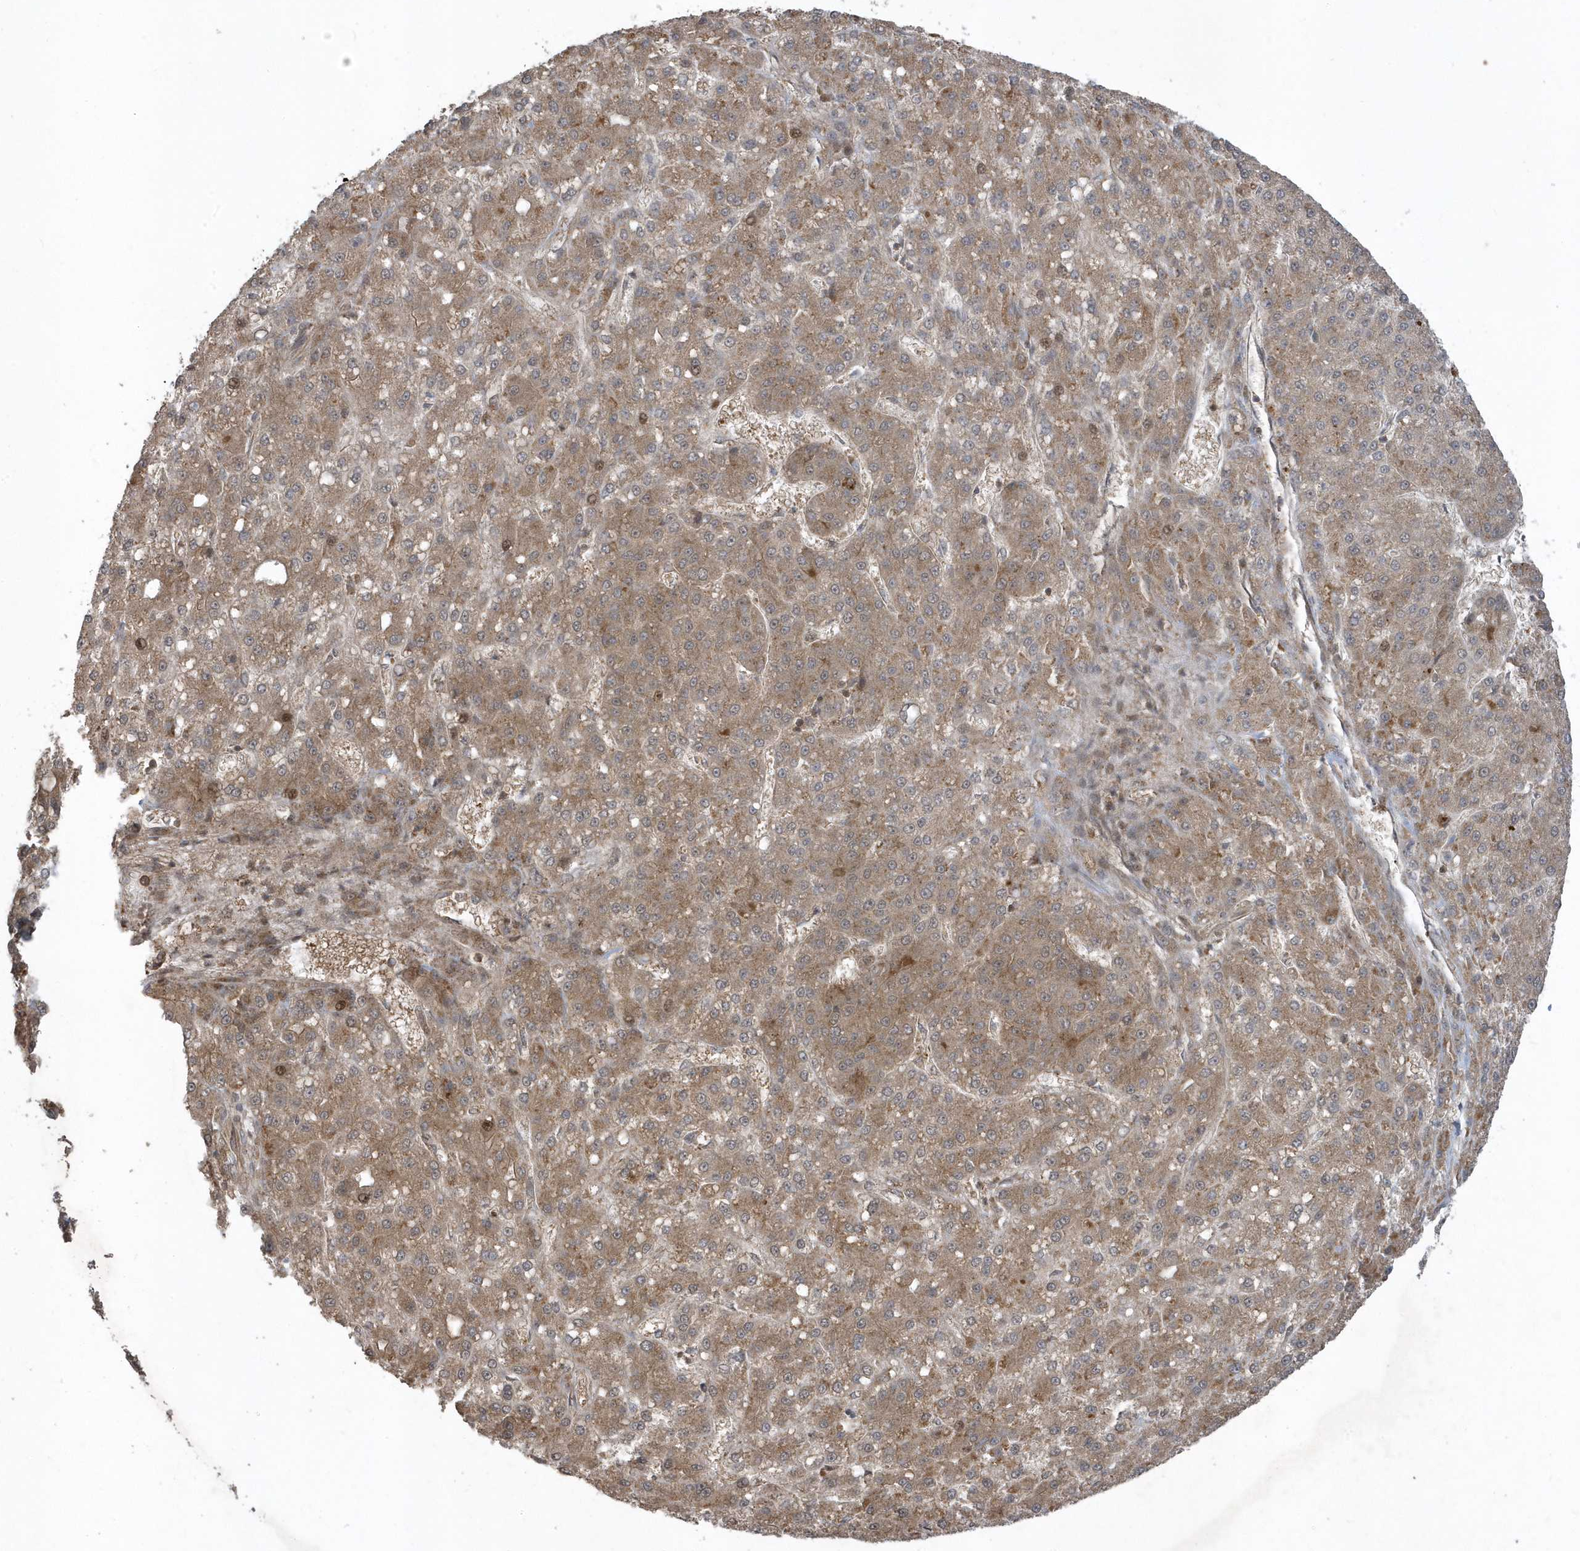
{"staining": {"intensity": "moderate", "quantity": ">75%", "location": "cytoplasmic/membranous"}, "tissue": "liver cancer", "cell_type": "Tumor cells", "image_type": "cancer", "snomed": [{"axis": "morphology", "description": "Carcinoma, Hepatocellular, NOS"}, {"axis": "topography", "description": "Liver"}], "caption": "Protein staining by immunohistochemistry (IHC) shows moderate cytoplasmic/membranous staining in about >75% of tumor cells in liver cancer (hepatocellular carcinoma). Nuclei are stained in blue.", "gene": "STAMBP", "patient": {"sex": "male", "age": 67}}